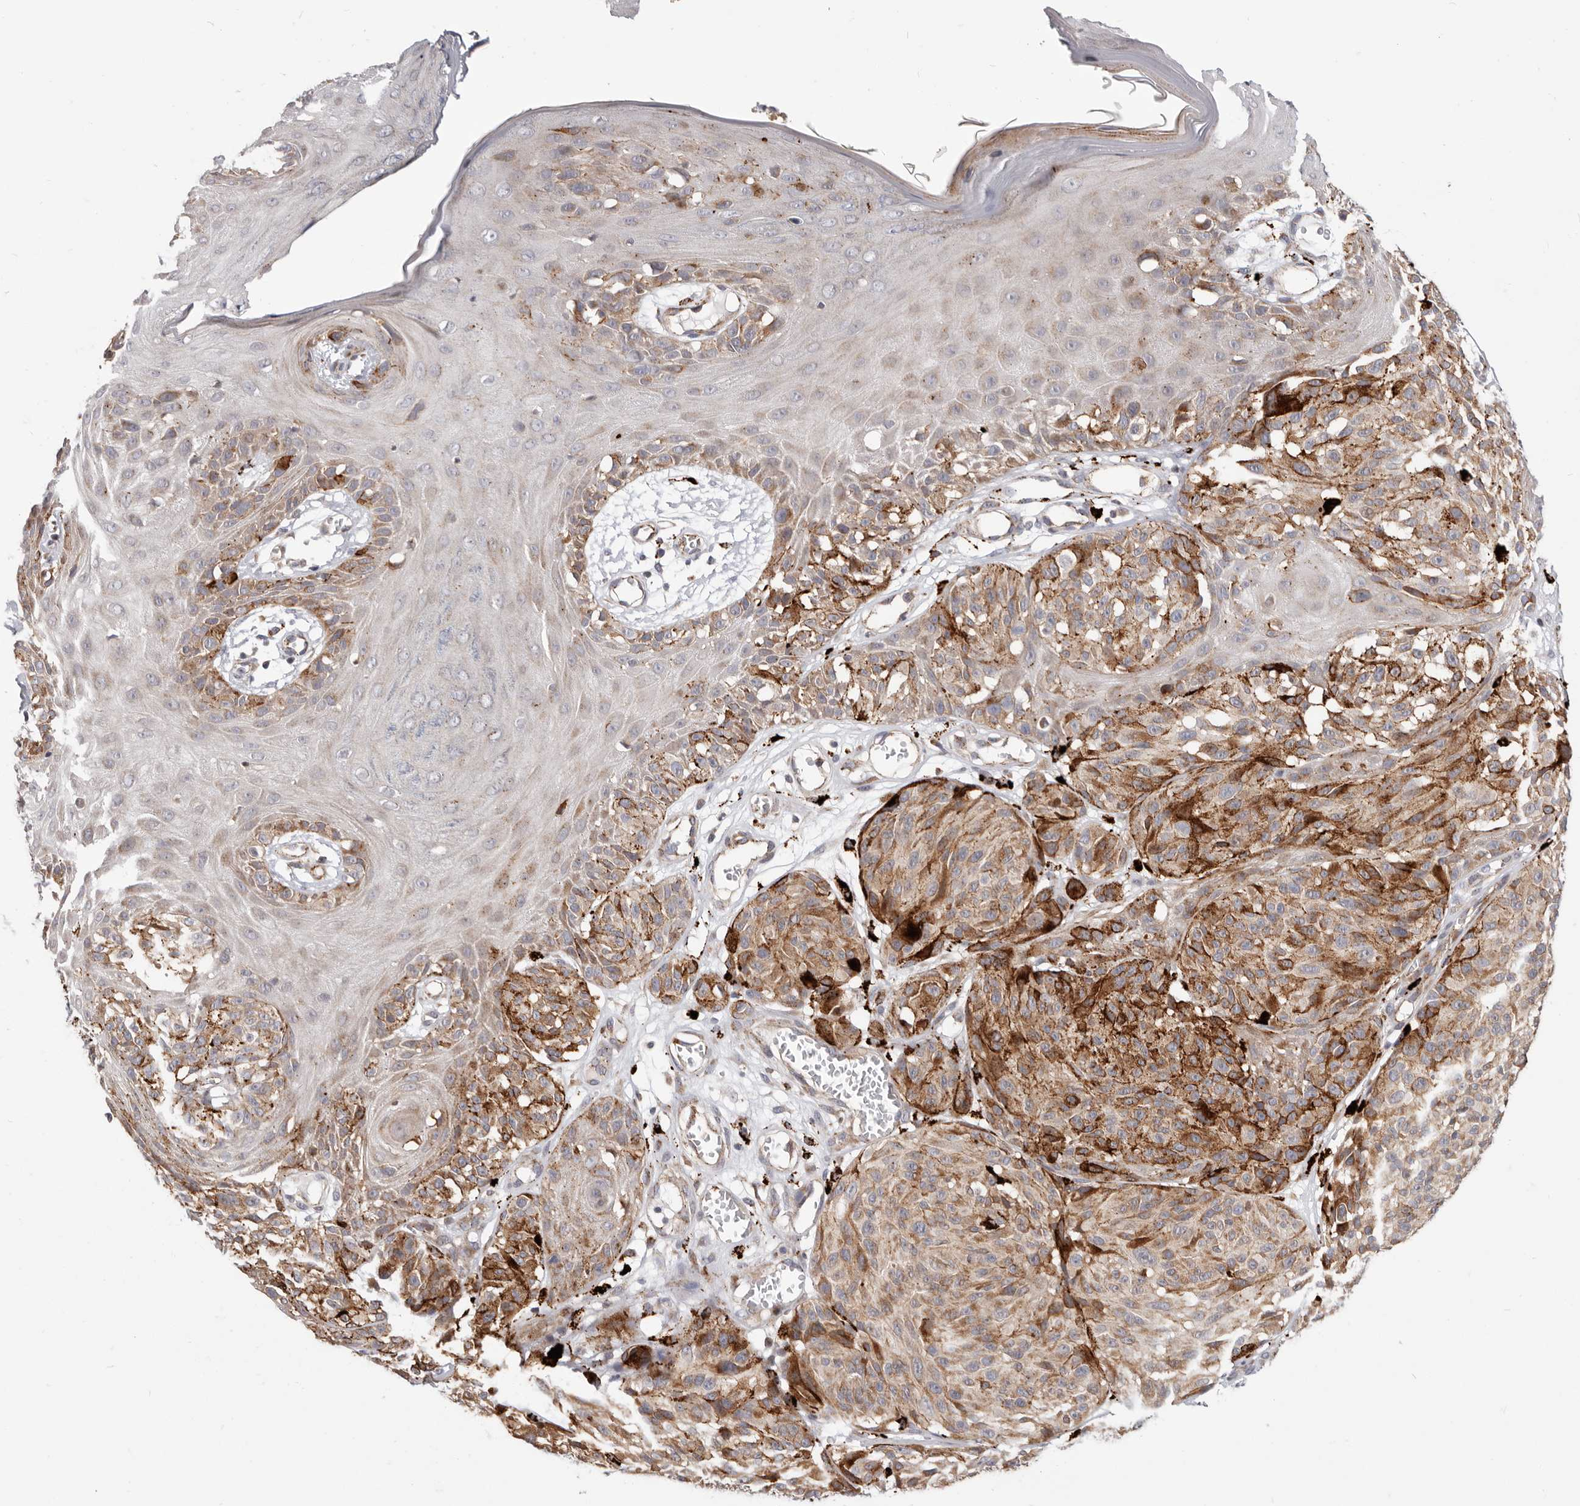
{"staining": {"intensity": "moderate", "quantity": ">75%", "location": "cytoplasmic/membranous"}, "tissue": "melanoma", "cell_type": "Tumor cells", "image_type": "cancer", "snomed": [{"axis": "morphology", "description": "Malignant melanoma, NOS"}, {"axis": "topography", "description": "Skin"}], "caption": "Human malignant melanoma stained with a brown dye shows moderate cytoplasmic/membranous positive positivity in about >75% of tumor cells.", "gene": "TOR3A", "patient": {"sex": "male", "age": 83}}